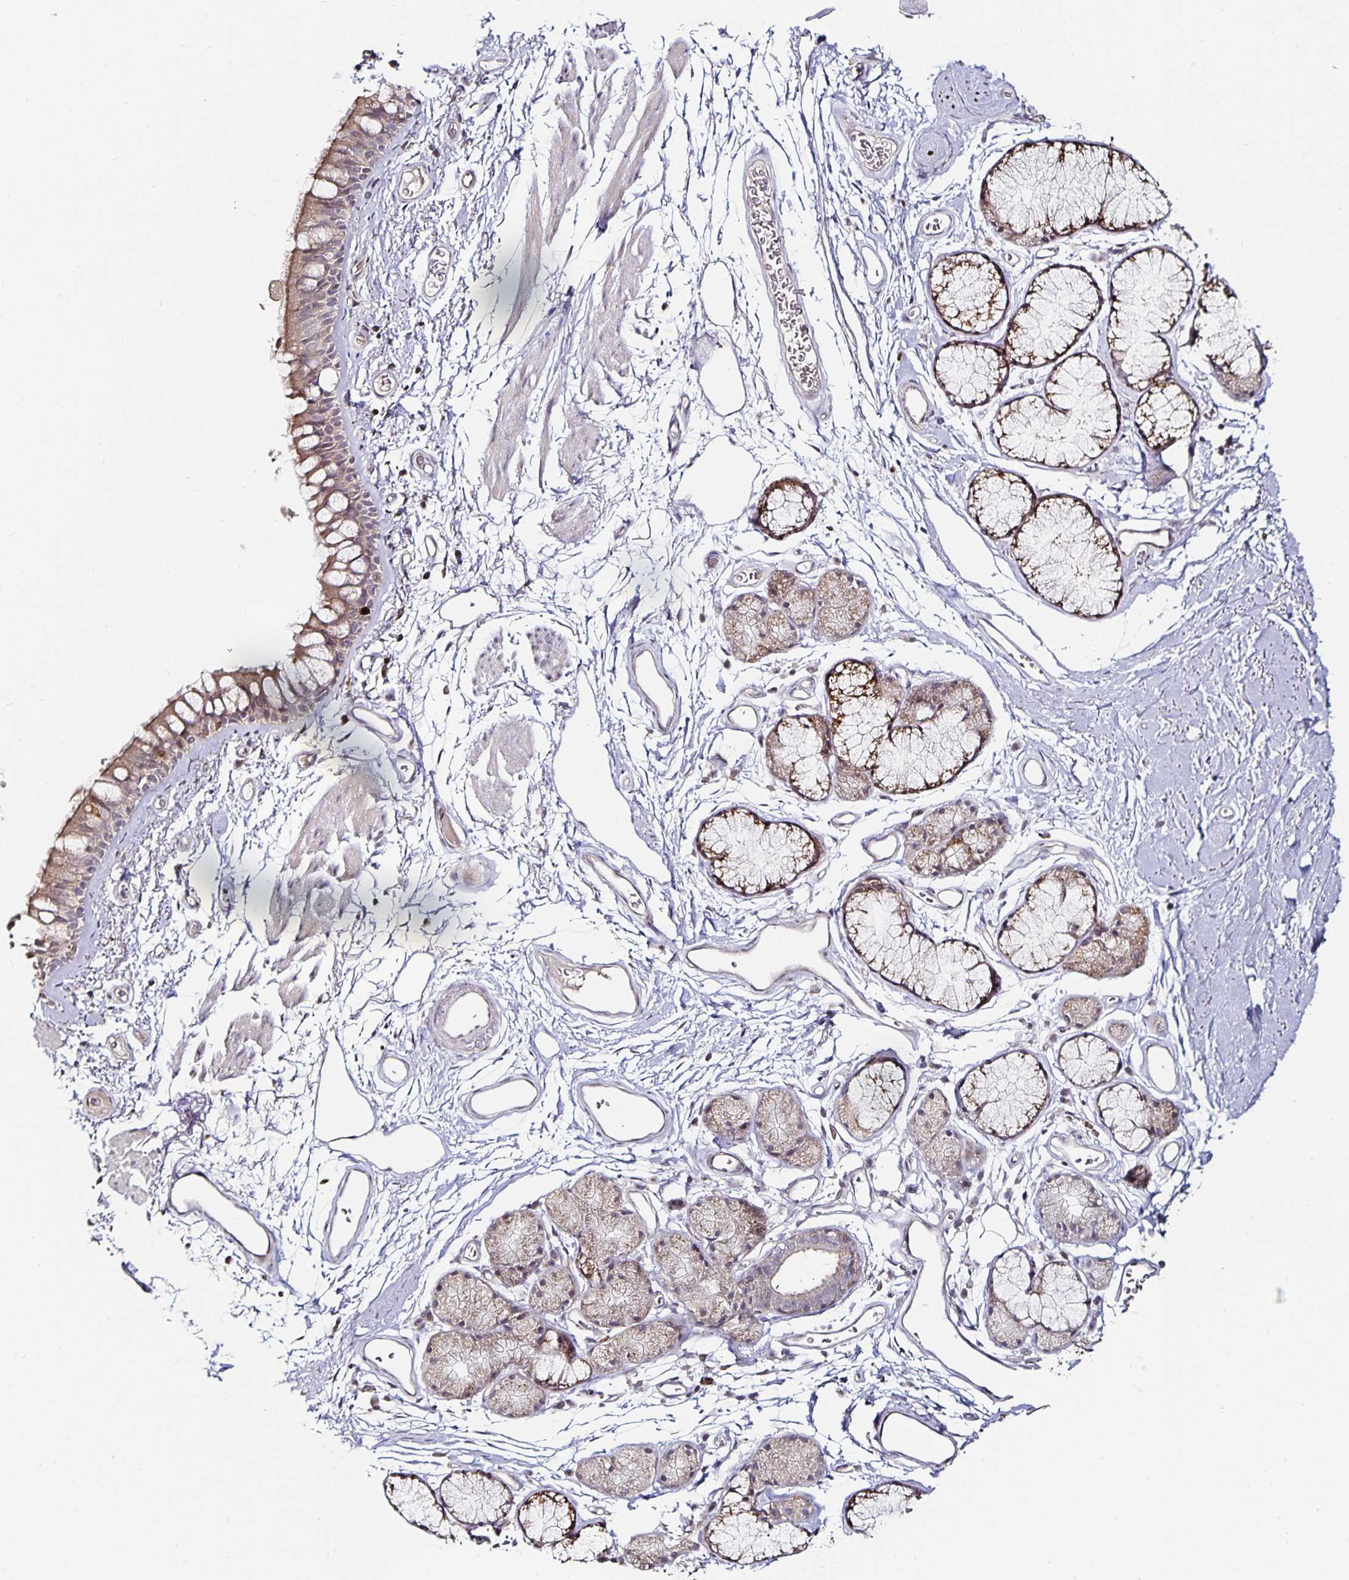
{"staining": {"intensity": "strong", "quantity": "25%-75%", "location": "cytoplasmic/membranous"}, "tissue": "bronchus", "cell_type": "Respiratory epithelial cells", "image_type": "normal", "snomed": [{"axis": "morphology", "description": "Normal tissue, NOS"}, {"axis": "topography", "description": "Cartilage tissue"}, {"axis": "topography", "description": "Bronchus"}], "caption": "This image shows IHC staining of normal bronchus, with high strong cytoplasmic/membranous expression in approximately 25%-75% of respiratory epithelial cells.", "gene": "ANLN", "patient": {"sex": "female", "age": 79}}